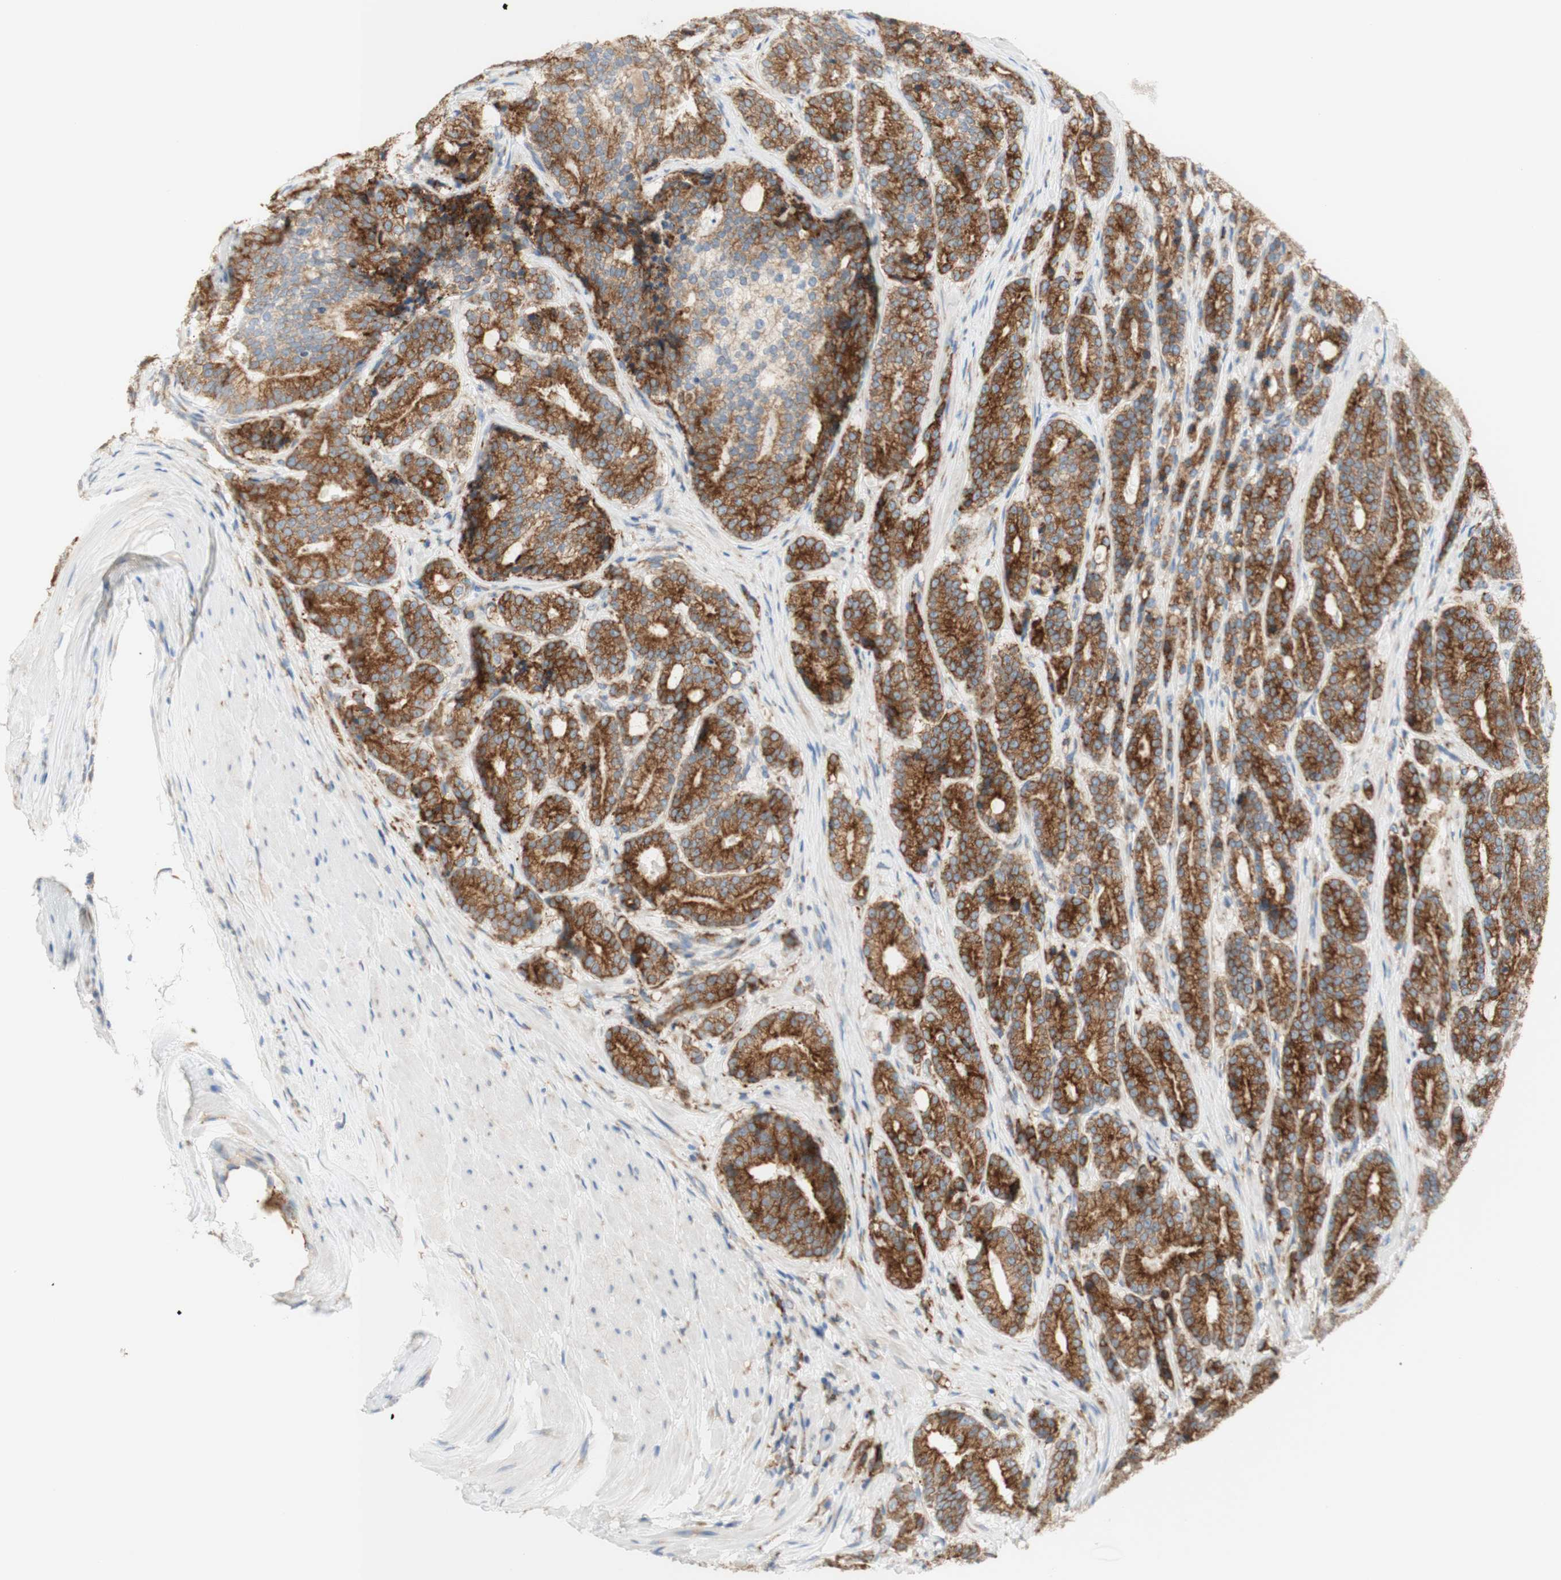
{"staining": {"intensity": "strong", "quantity": ">75%", "location": "cytoplasmic/membranous"}, "tissue": "prostate cancer", "cell_type": "Tumor cells", "image_type": "cancer", "snomed": [{"axis": "morphology", "description": "Adenocarcinoma, High grade"}, {"axis": "topography", "description": "Prostate"}], "caption": "Immunohistochemistry (DAB) staining of human prostate adenocarcinoma (high-grade) demonstrates strong cytoplasmic/membranous protein expression in about >75% of tumor cells.", "gene": "MANF", "patient": {"sex": "male", "age": 61}}